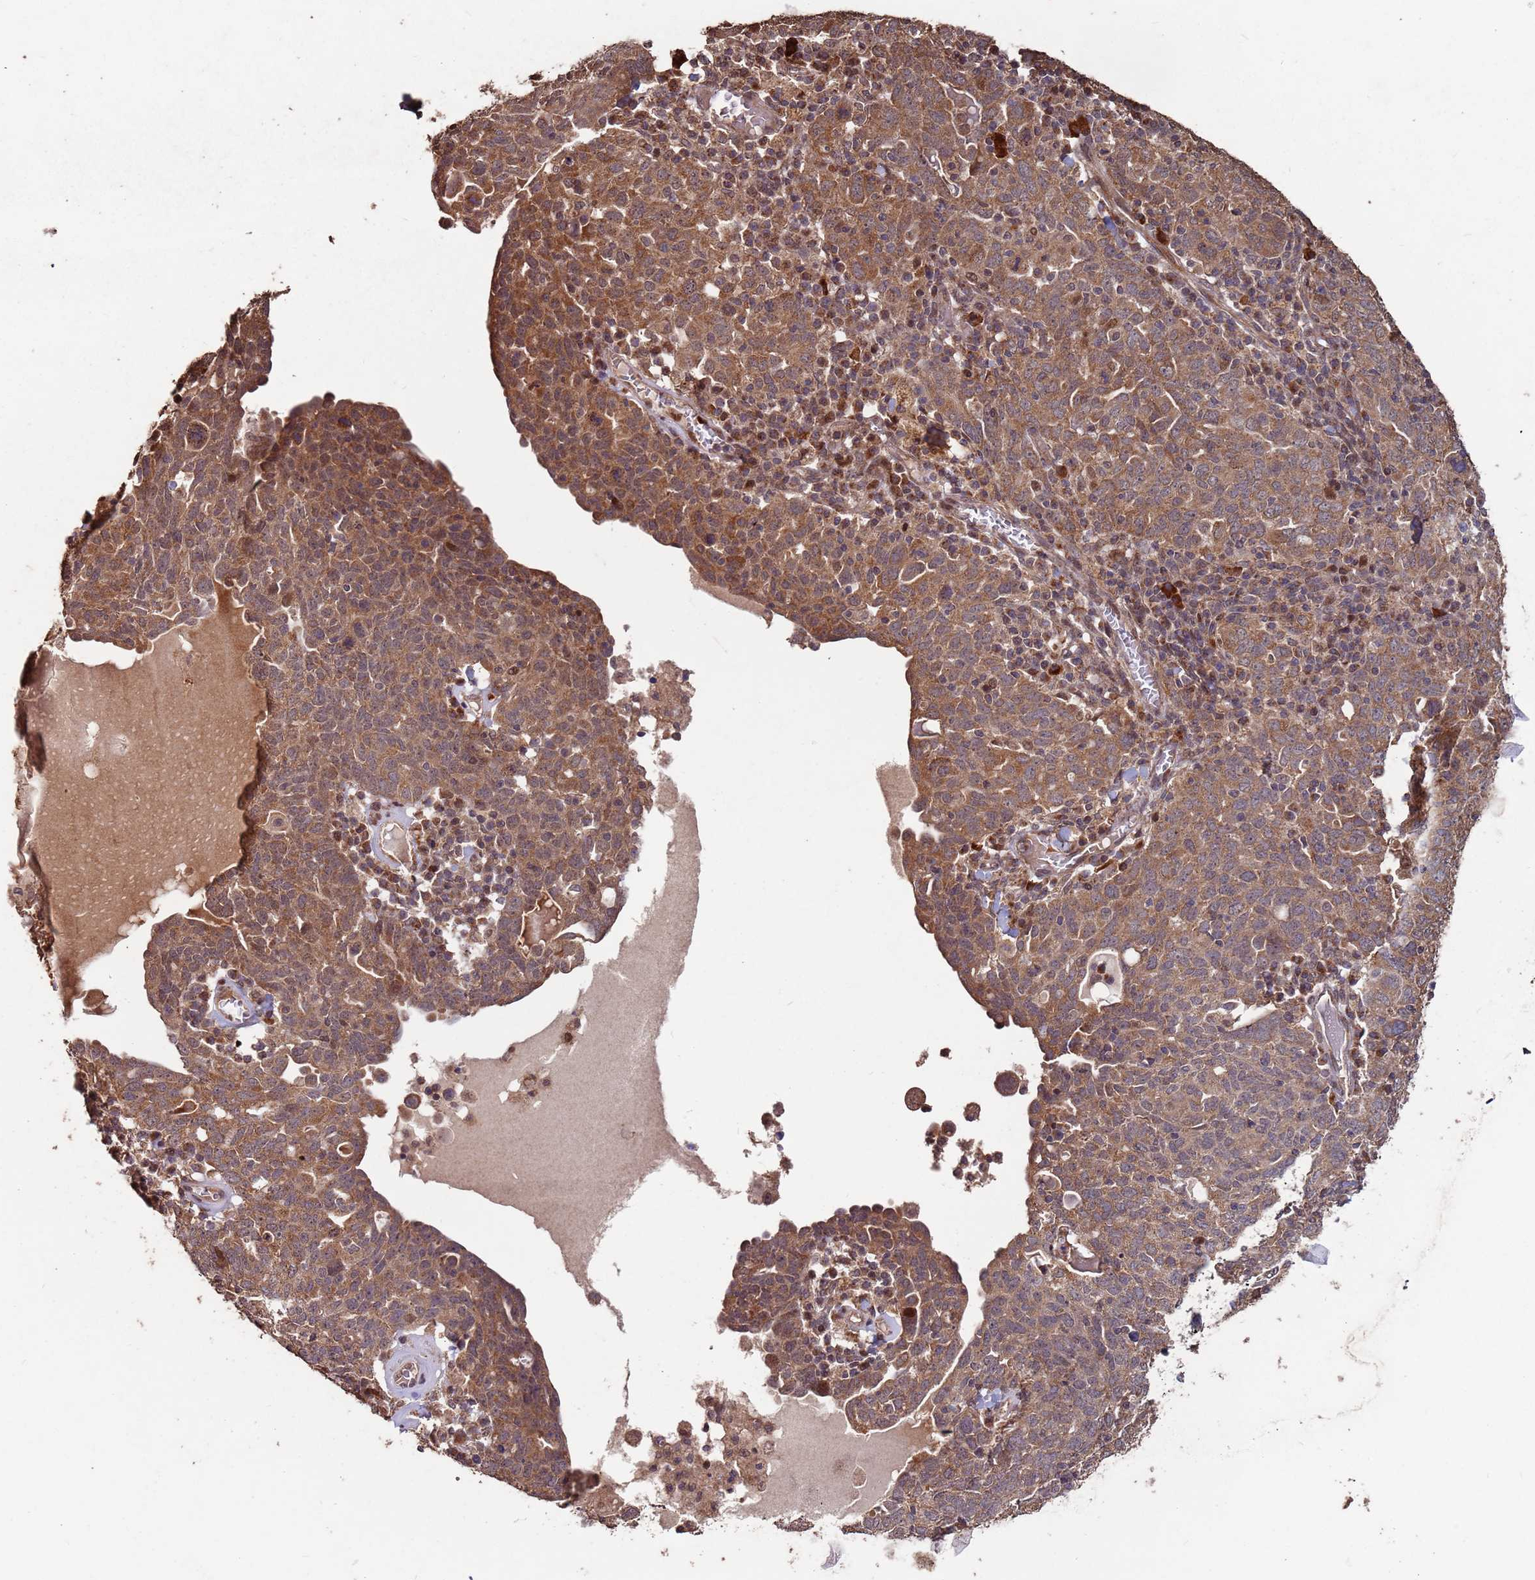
{"staining": {"intensity": "moderate", "quantity": ">75%", "location": "cytoplasmic/membranous"}, "tissue": "ovarian cancer", "cell_type": "Tumor cells", "image_type": "cancer", "snomed": [{"axis": "morphology", "description": "Carcinoma, endometroid"}, {"axis": "topography", "description": "Ovary"}], "caption": "Ovarian cancer stained for a protein shows moderate cytoplasmic/membranous positivity in tumor cells.", "gene": "PRR7", "patient": {"sex": "female", "age": 62}}